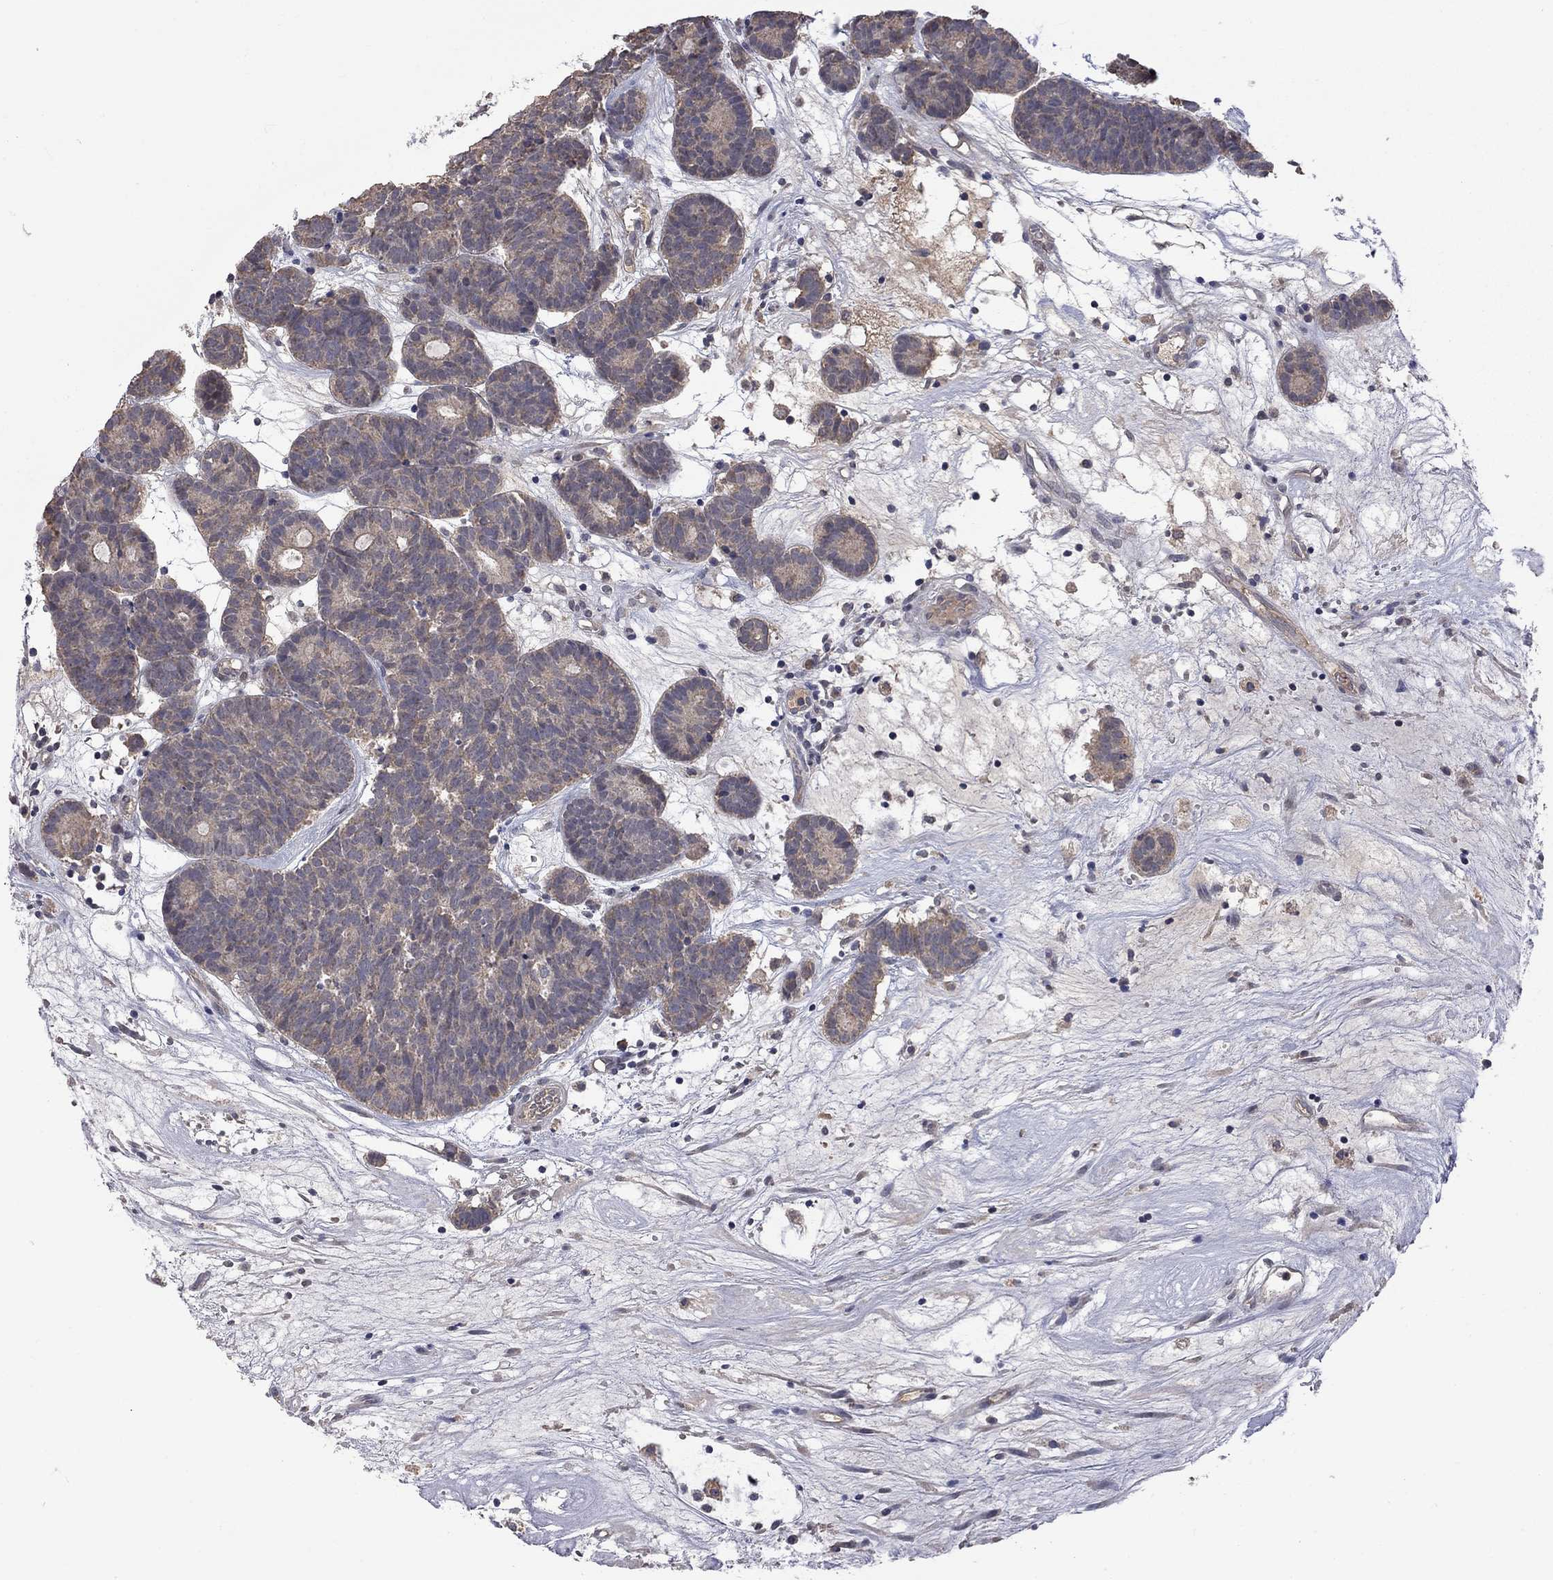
{"staining": {"intensity": "weak", "quantity": ">75%", "location": "cytoplasmic/membranous"}, "tissue": "head and neck cancer", "cell_type": "Tumor cells", "image_type": "cancer", "snomed": [{"axis": "morphology", "description": "Adenocarcinoma, NOS"}, {"axis": "topography", "description": "Head-Neck"}], "caption": "Protein expression analysis of head and neck adenocarcinoma displays weak cytoplasmic/membranous staining in approximately >75% of tumor cells.", "gene": "HTR6", "patient": {"sex": "female", "age": 81}}